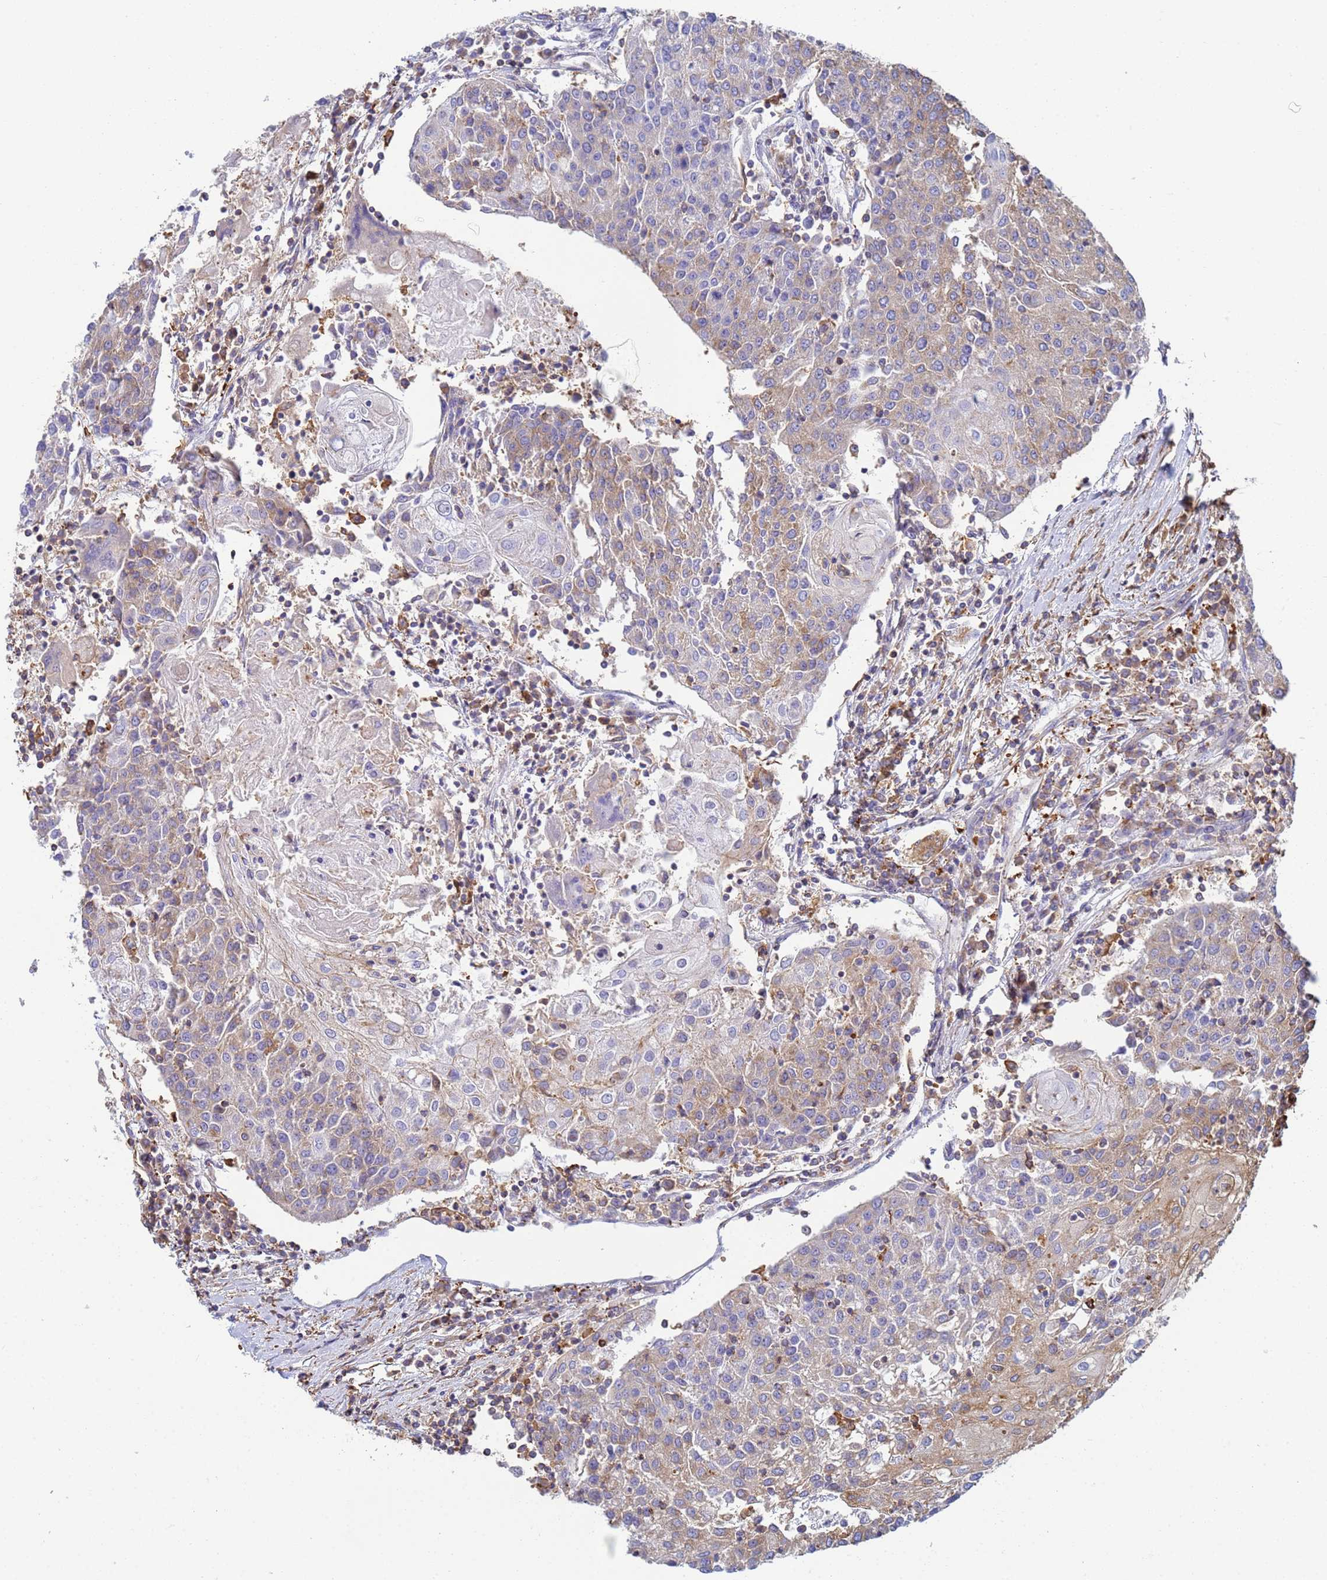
{"staining": {"intensity": "weak", "quantity": "<25%", "location": "cytoplasmic/membranous"}, "tissue": "urothelial cancer", "cell_type": "Tumor cells", "image_type": "cancer", "snomed": [{"axis": "morphology", "description": "Urothelial carcinoma, High grade"}, {"axis": "topography", "description": "Urinary bladder"}], "caption": "The immunohistochemistry image has no significant expression in tumor cells of high-grade urothelial carcinoma tissue. (Brightfield microscopy of DAB (3,3'-diaminobenzidine) immunohistochemistry (IHC) at high magnification).", "gene": "ZNG1B", "patient": {"sex": "female", "age": 85}}